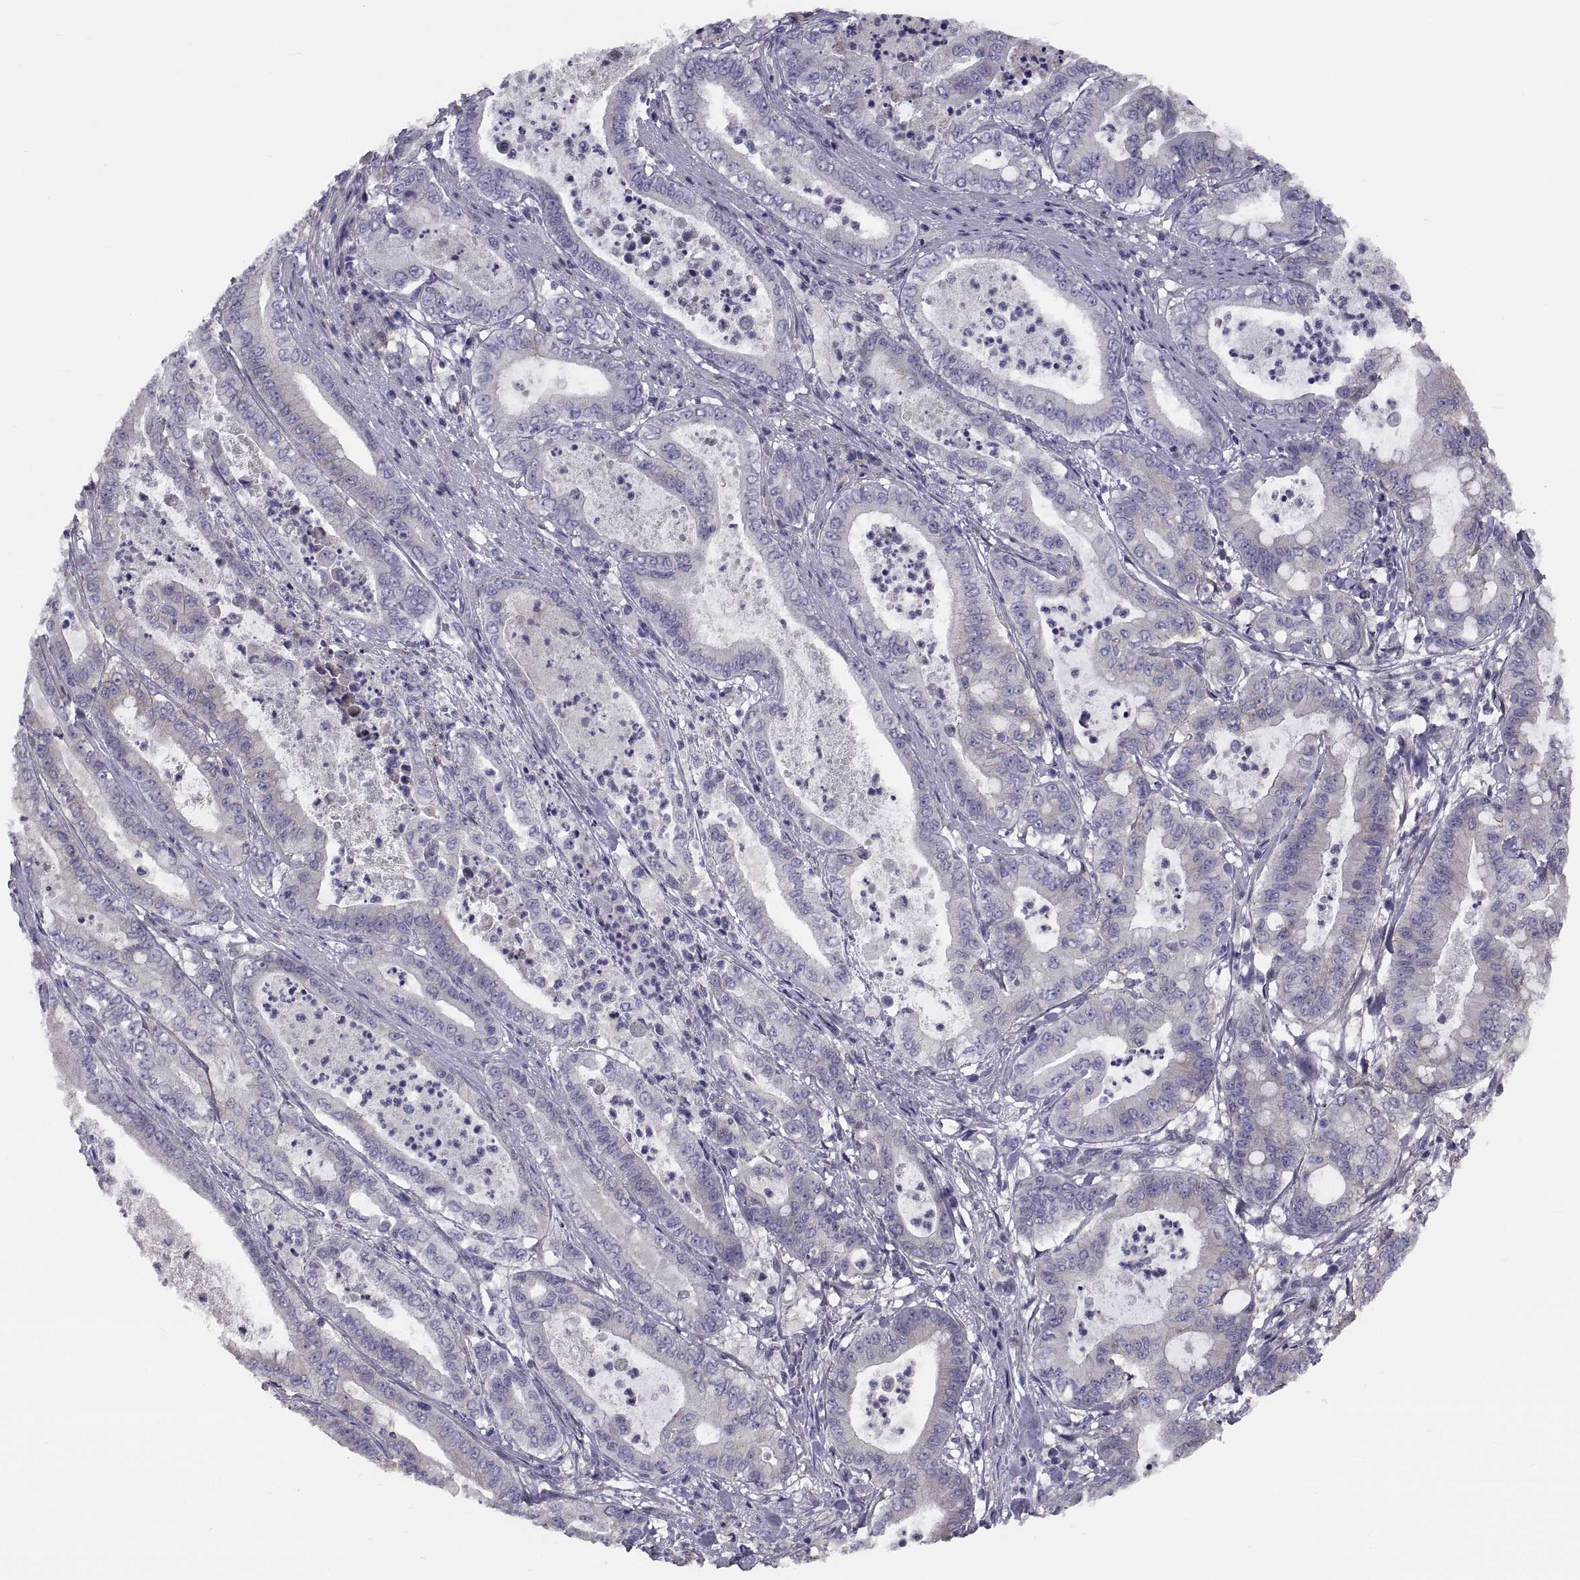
{"staining": {"intensity": "weak", "quantity": "<25%", "location": "cytoplasmic/membranous"}, "tissue": "pancreatic cancer", "cell_type": "Tumor cells", "image_type": "cancer", "snomed": [{"axis": "morphology", "description": "Adenocarcinoma, NOS"}, {"axis": "topography", "description": "Pancreas"}], "caption": "IHC micrograph of neoplastic tissue: human pancreatic cancer stained with DAB (3,3'-diaminobenzidine) exhibits no significant protein staining in tumor cells. (DAB (3,3'-diaminobenzidine) IHC with hematoxylin counter stain).", "gene": "ANO1", "patient": {"sex": "male", "age": 71}}